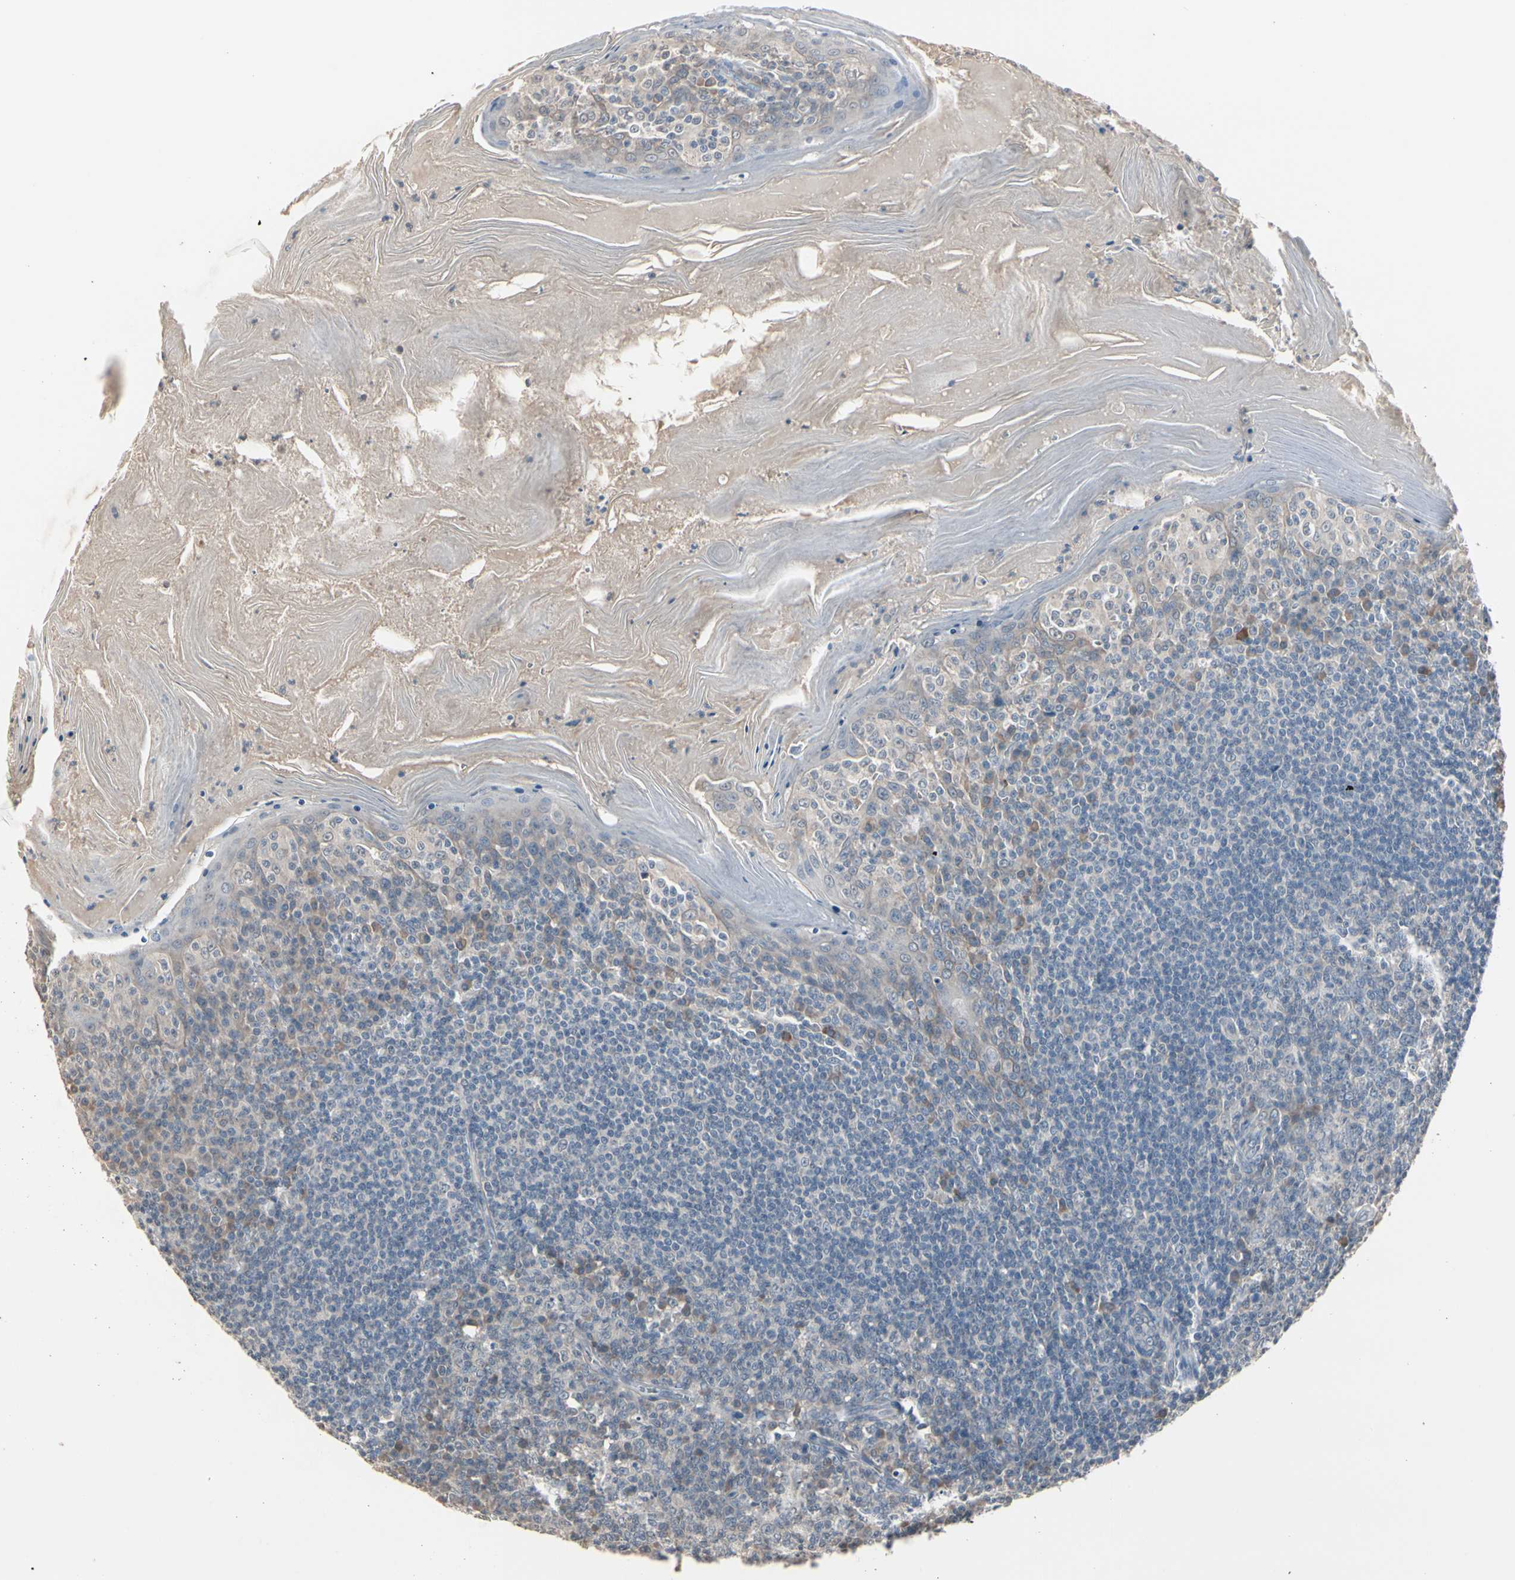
{"staining": {"intensity": "weak", "quantity": "<25%", "location": "cytoplasmic/membranous"}, "tissue": "tonsil", "cell_type": "Germinal center cells", "image_type": "normal", "snomed": [{"axis": "morphology", "description": "Normal tissue, NOS"}, {"axis": "topography", "description": "Tonsil"}], "caption": "IHC photomicrograph of benign tonsil: human tonsil stained with DAB (3,3'-diaminobenzidine) displays no significant protein positivity in germinal center cells.", "gene": "SV2A", "patient": {"sex": "male", "age": 31}}